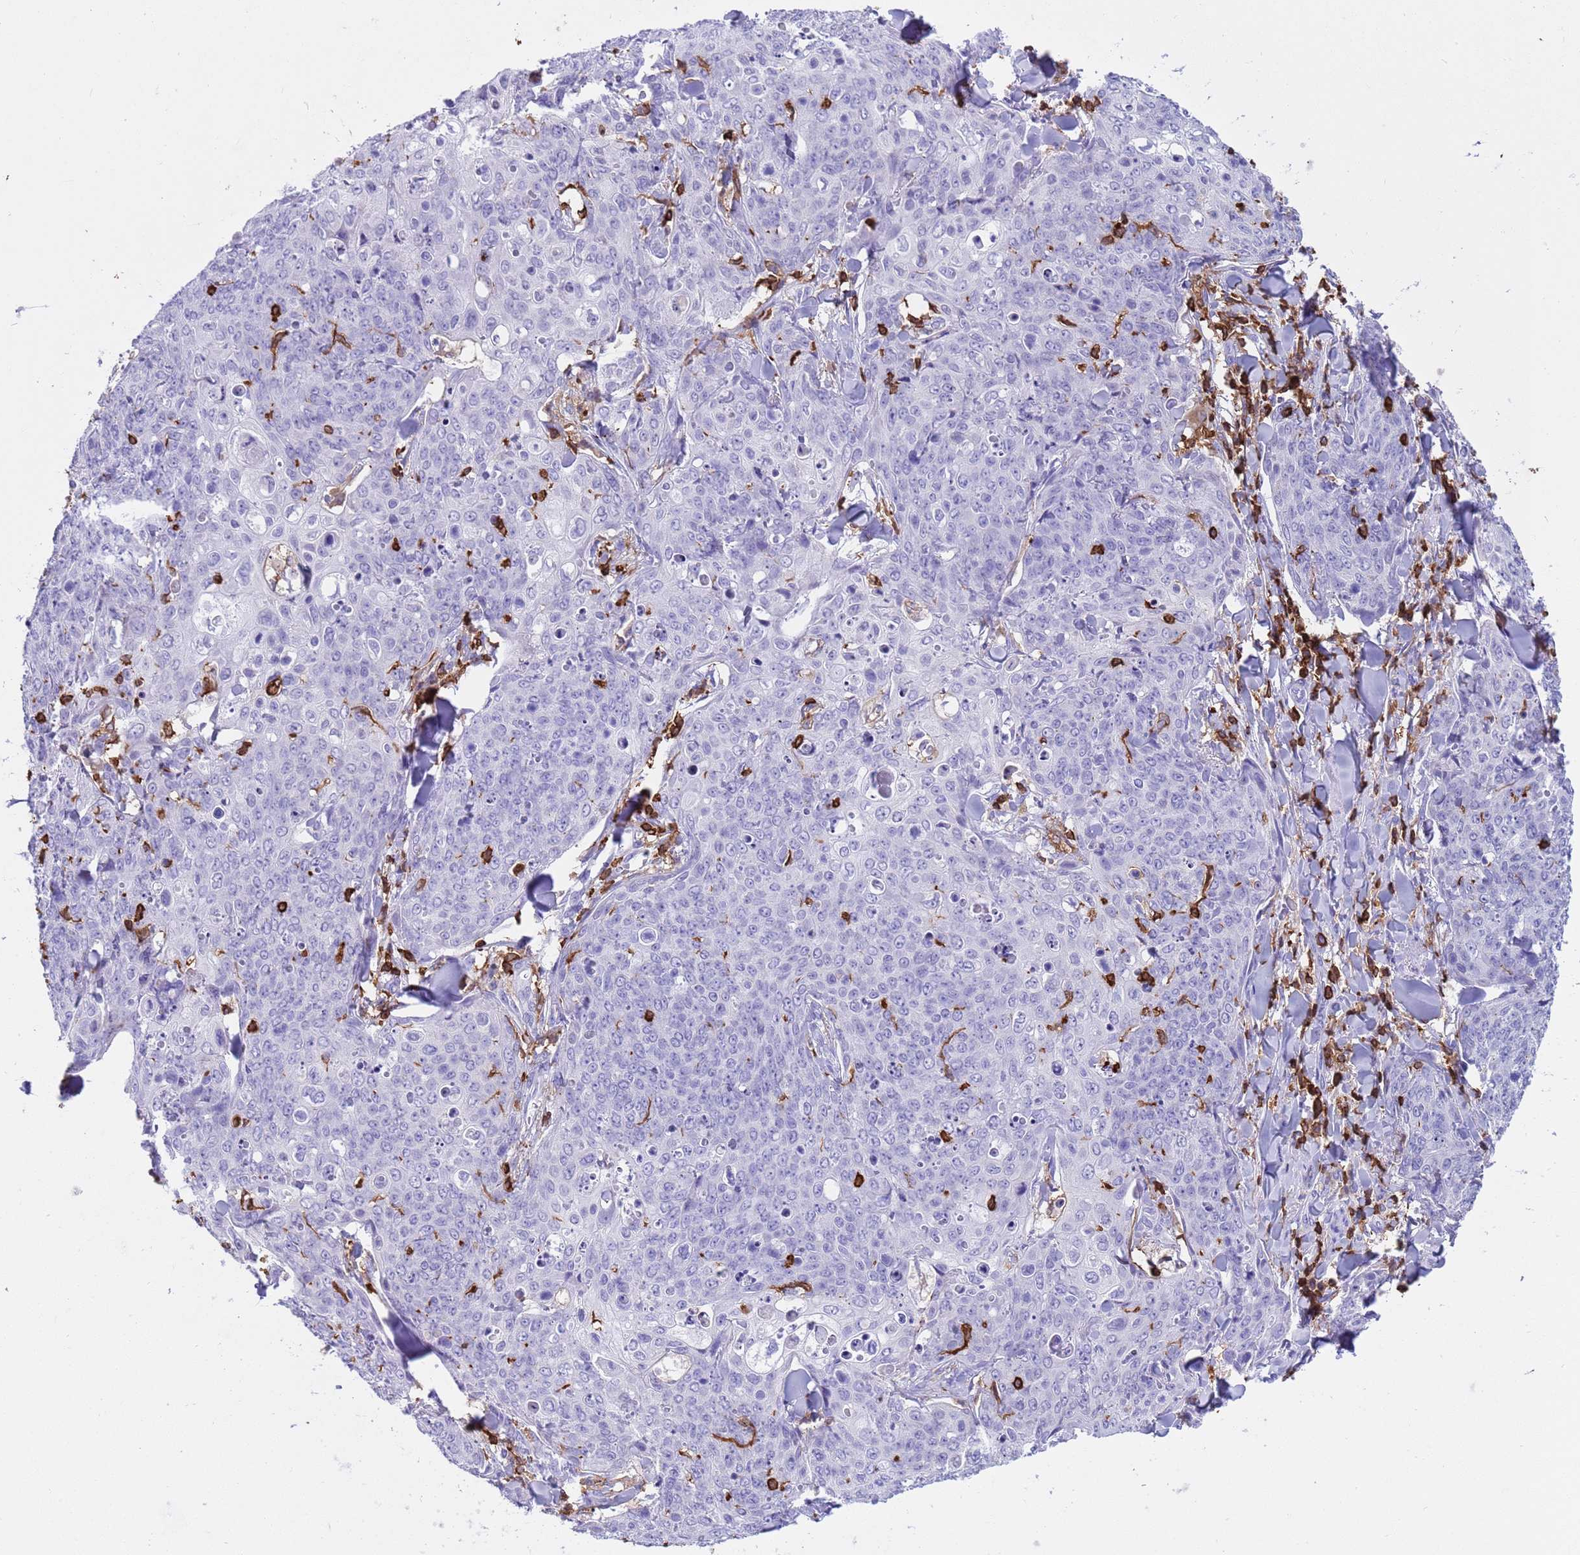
{"staining": {"intensity": "negative", "quantity": "none", "location": "none"}, "tissue": "skin cancer", "cell_type": "Tumor cells", "image_type": "cancer", "snomed": [{"axis": "morphology", "description": "Squamous cell carcinoma, NOS"}, {"axis": "topography", "description": "Skin"}, {"axis": "topography", "description": "Vulva"}], "caption": "IHC micrograph of skin squamous cell carcinoma stained for a protein (brown), which demonstrates no positivity in tumor cells. (Brightfield microscopy of DAB immunohistochemistry (IHC) at high magnification).", "gene": "IRF5", "patient": {"sex": "female", "age": 85}}